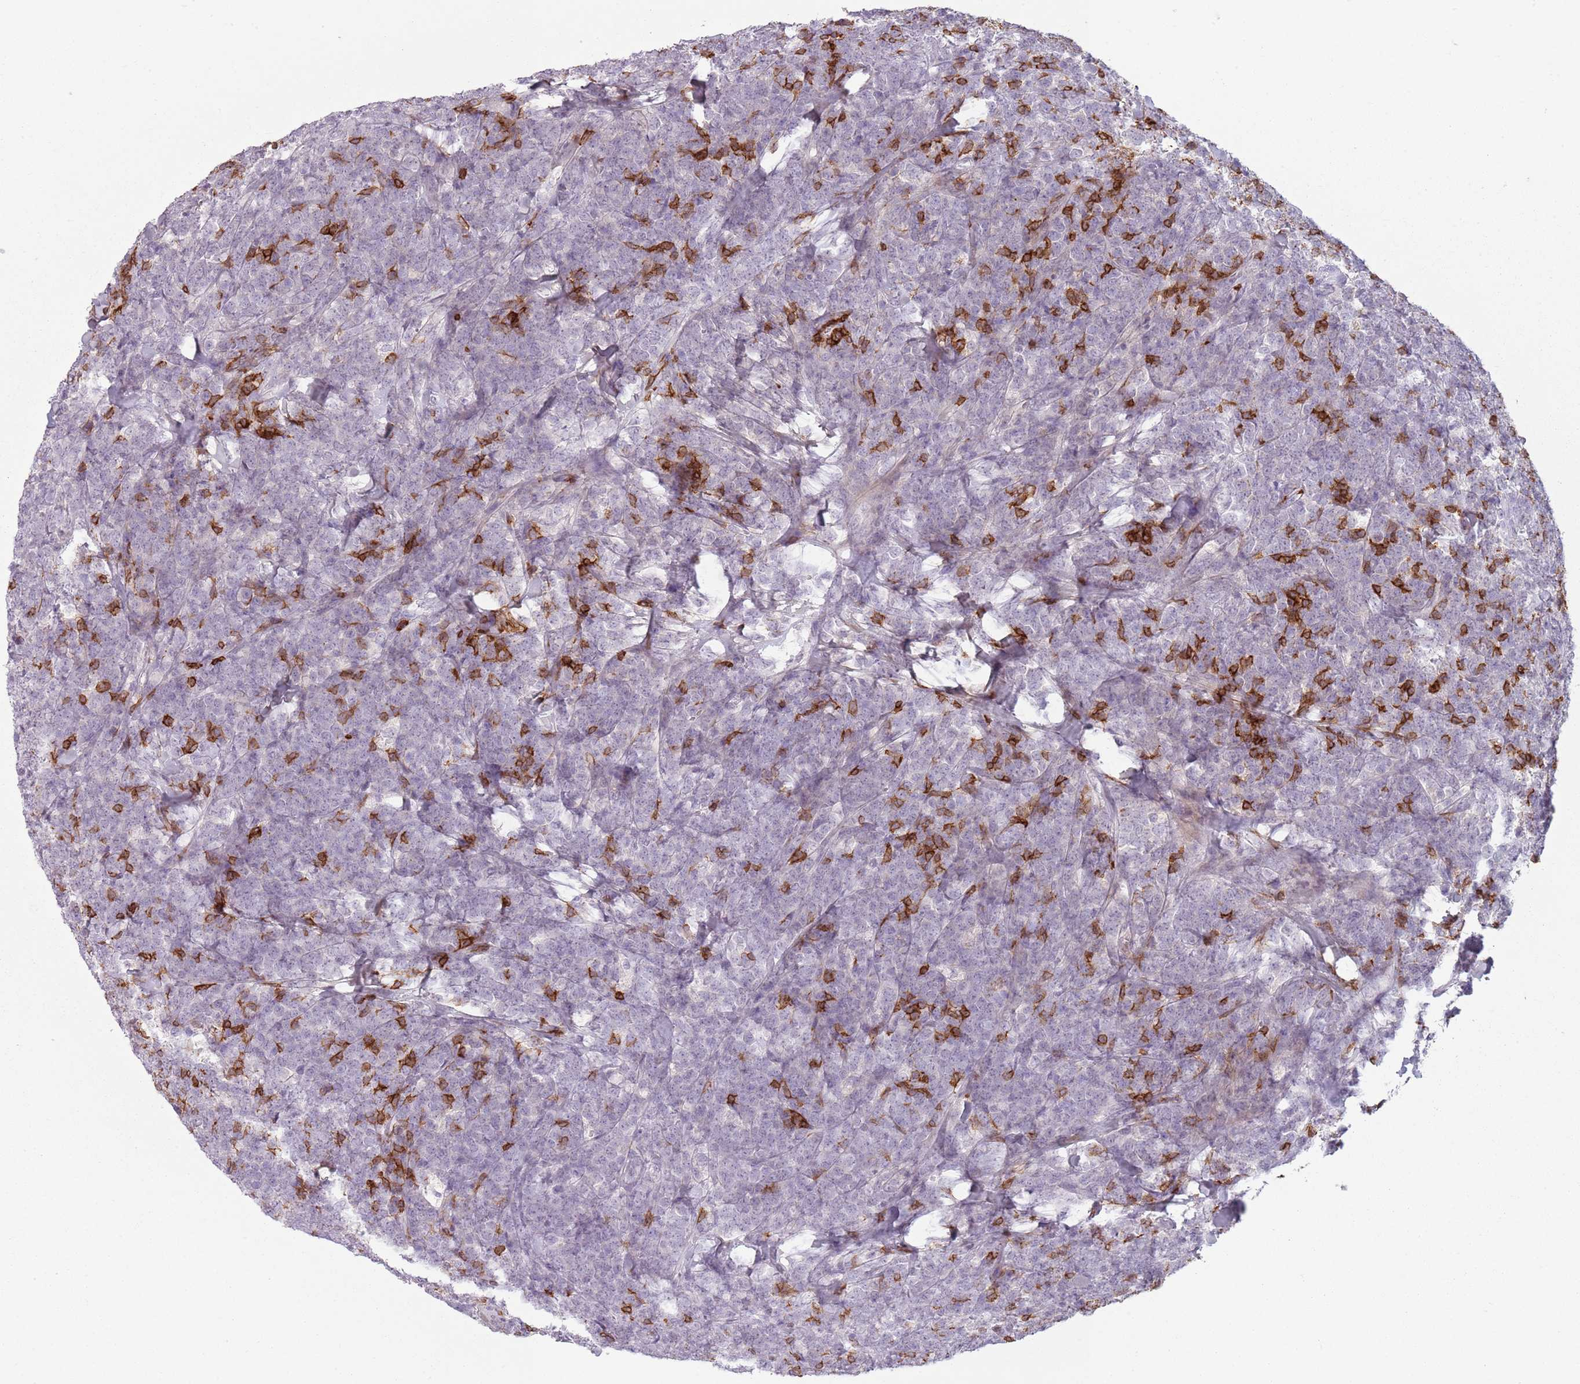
{"staining": {"intensity": "negative", "quantity": "none", "location": "none"}, "tissue": "lymphoma", "cell_type": "Tumor cells", "image_type": "cancer", "snomed": [{"axis": "morphology", "description": "Malignant lymphoma, non-Hodgkin's type, High grade"}, {"axis": "topography", "description": "Small intestine"}], "caption": "Malignant lymphoma, non-Hodgkin's type (high-grade) was stained to show a protein in brown. There is no significant positivity in tumor cells.", "gene": "ZNF583", "patient": {"sex": "male", "age": 8}}